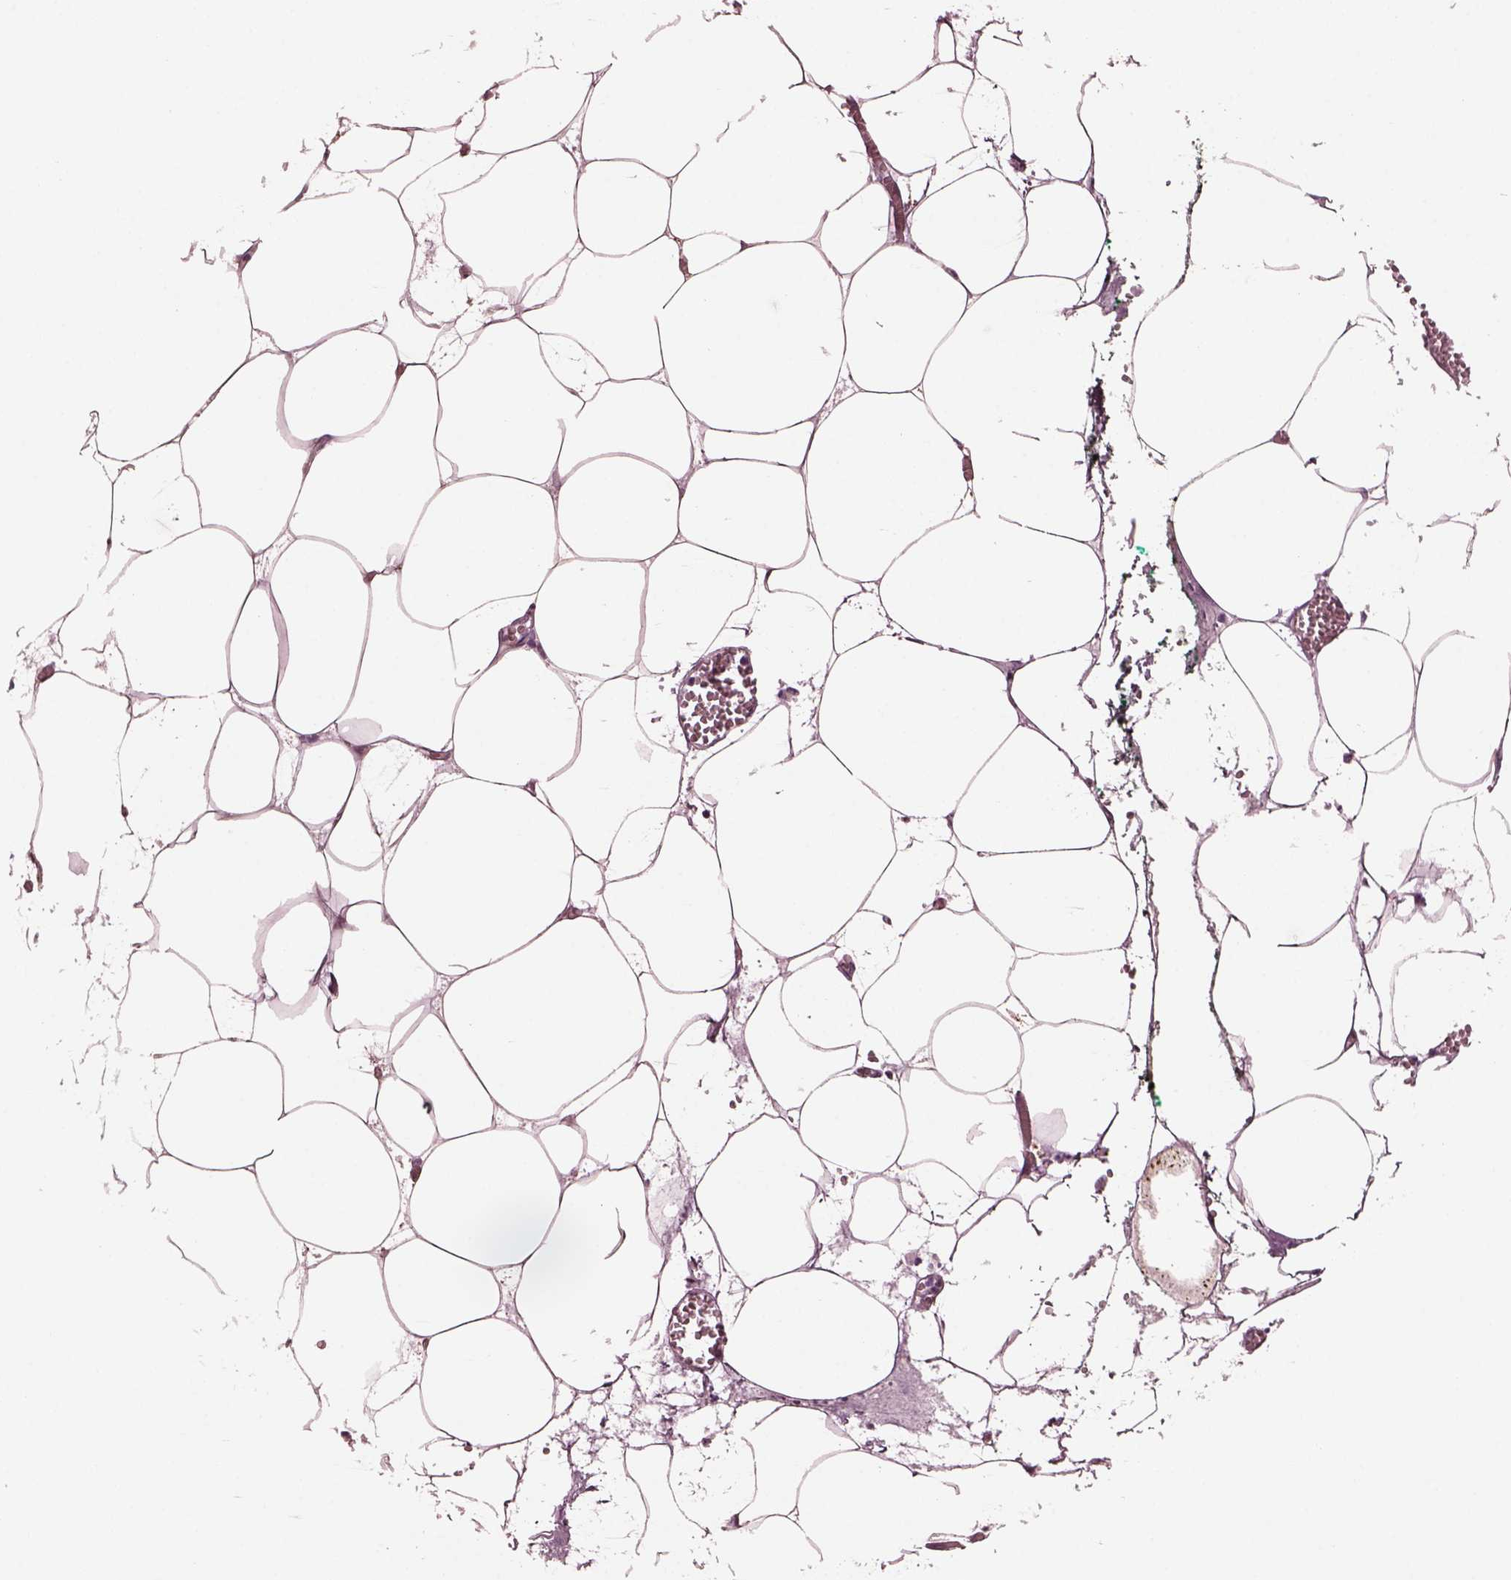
{"staining": {"intensity": "negative", "quantity": "none", "location": "none"}, "tissue": "adipose tissue", "cell_type": "Adipocytes", "image_type": "normal", "snomed": [{"axis": "morphology", "description": "Normal tissue, NOS"}, {"axis": "topography", "description": "Adipose tissue"}, {"axis": "topography", "description": "Pancreas"}, {"axis": "topography", "description": "Peripheral nerve tissue"}], "caption": "This is an immunohistochemistry (IHC) micrograph of unremarkable human adipose tissue. There is no positivity in adipocytes.", "gene": "MIB2", "patient": {"sex": "female", "age": 58}}